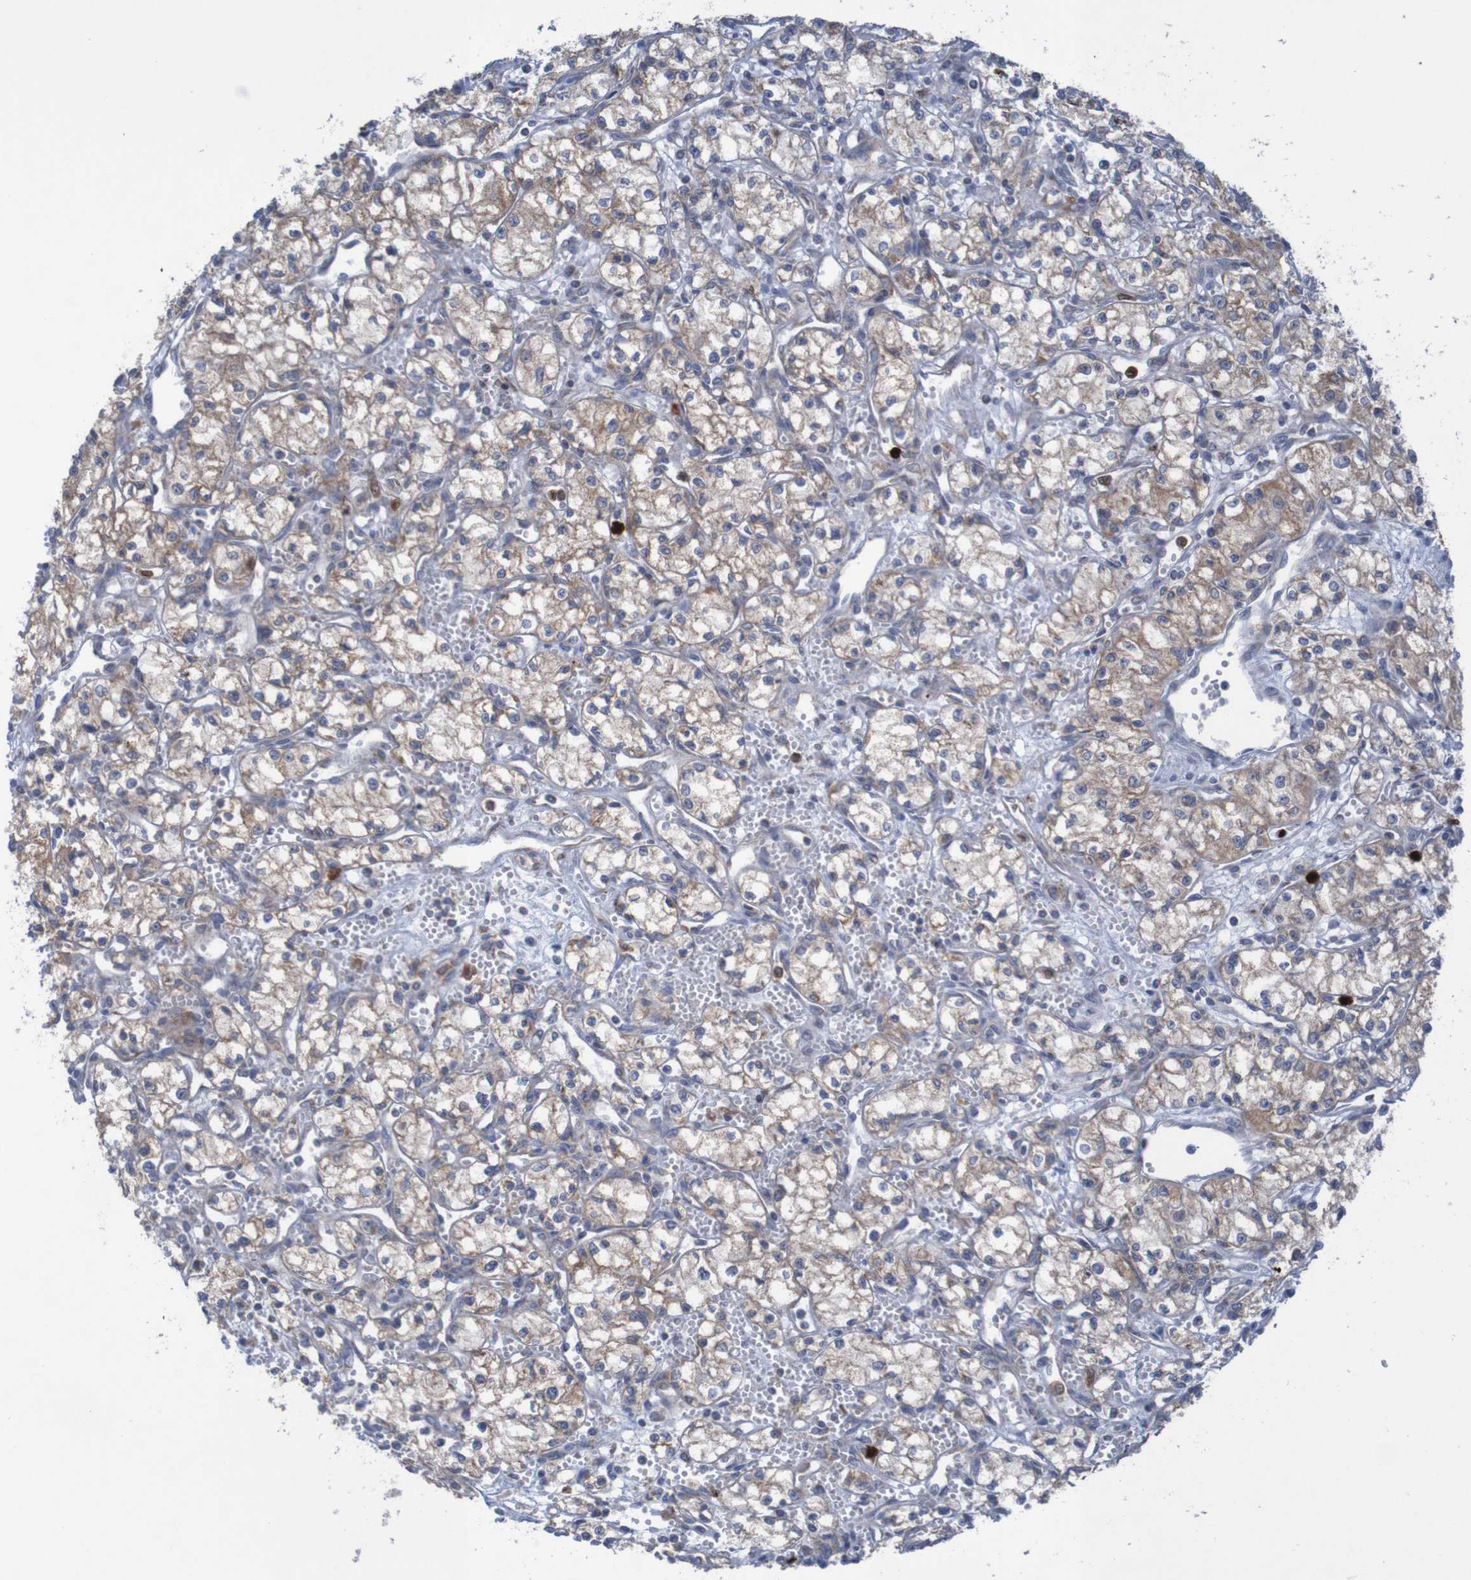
{"staining": {"intensity": "weak", "quantity": ">75%", "location": "cytoplasmic/membranous"}, "tissue": "renal cancer", "cell_type": "Tumor cells", "image_type": "cancer", "snomed": [{"axis": "morphology", "description": "Normal tissue, NOS"}, {"axis": "morphology", "description": "Adenocarcinoma, NOS"}, {"axis": "topography", "description": "Kidney"}], "caption": "This micrograph shows renal cancer stained with immunohistochemistry (IHC) to label a protein in brown. The cytoplasmic/membranous of tumor cells show weak positivity for the protein. Nuclei are counter-stained blue.", "gene": "PARP4", "patient": {"sex": "male", "age": 59}}